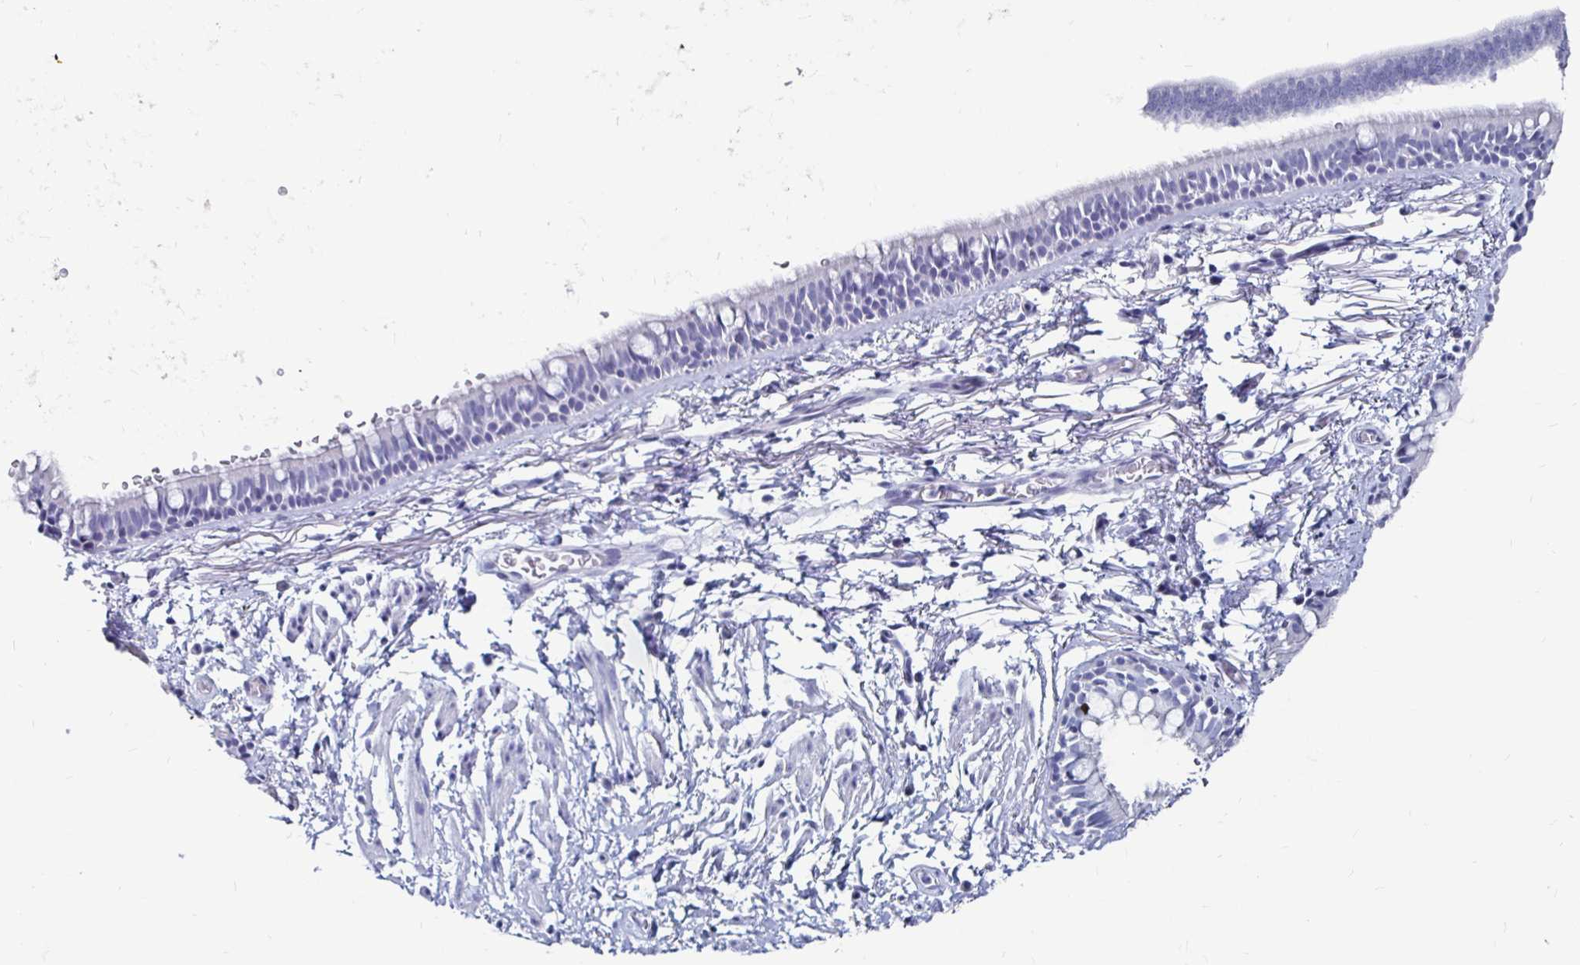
{"staining": {"intensity": "negative", "quantity": "none", "location": "none"}, "tissue": "bronchus", "cell_type": "Respiratory epithelial cells", "image_type": "normal", "snomed": [{"axis": "morphology", "description": "Normal tissue, NOS"}, {"axis": "topography", "description": "Lymph node"}, {"axis": "topography", "description": "Cartilage tissue"}, {"axis": "topography", "description": "Bronchus"}], "caption": "The micrograph demonstrates no staining of respiratory epithelial cells in normal bronchus. Nuclei are stained in blue.", "gene": "LUZP4", "patient": {"sex": "female", "age": 70}}